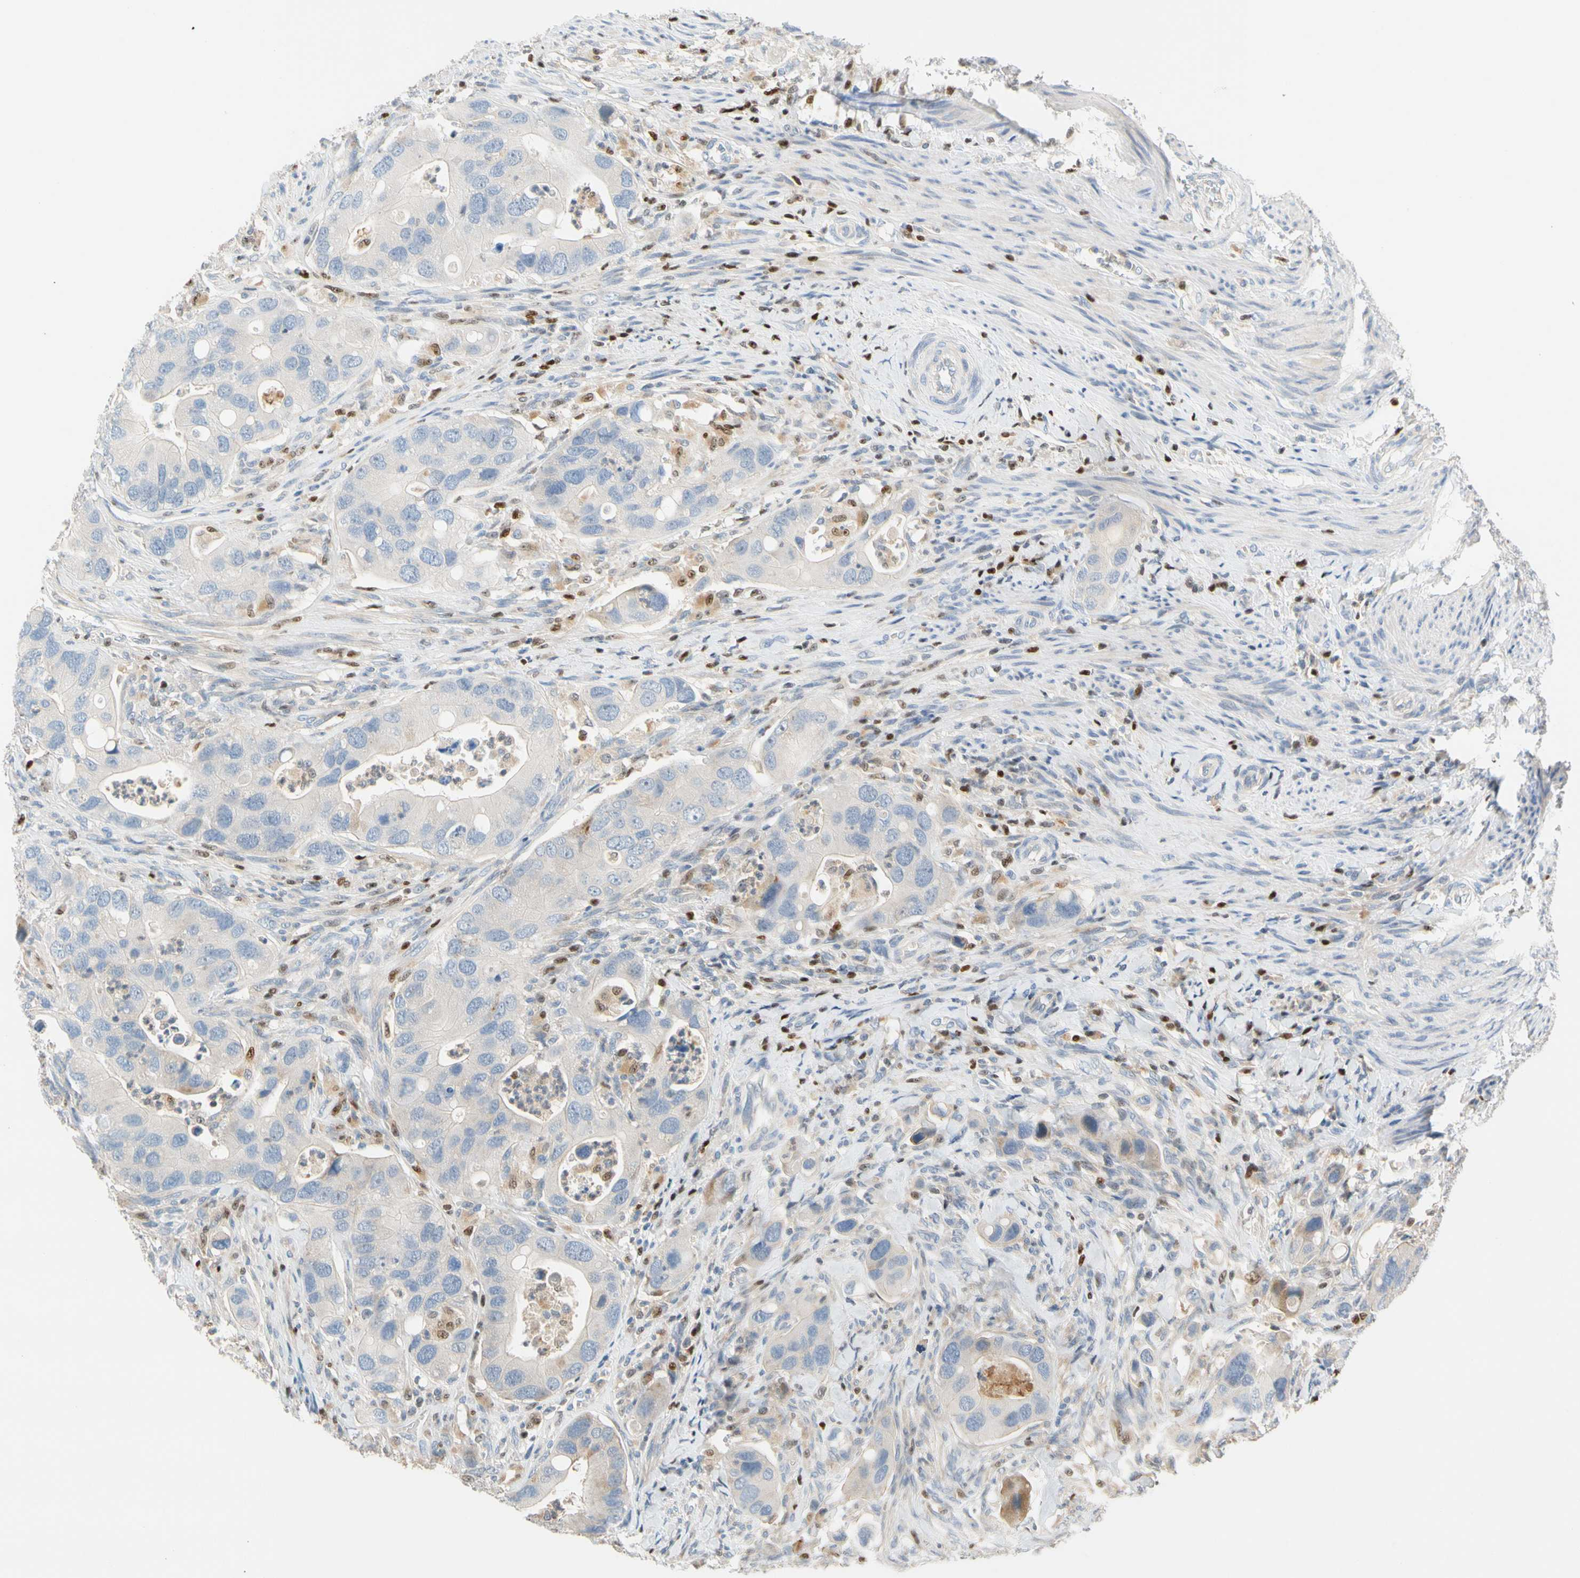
{"staining": {"intensity": "negative", "quantity": "none", "location": "none"}, "tissue": "colorectal cancer", "cell_type": "Tumor cells", "image_type": "cancer", "snomed": [{"axis": "morphology", "description": "Adenocarcinoma, NOS"}, {"axis": "topography", "description": "Rectum"}], "caption": "A micrograph of human colorectal cancer (adenocarcinoma) is negative for staining in tumor cells.", "gene": "SP140", "patient": {"sex": "female", "age": 57}}